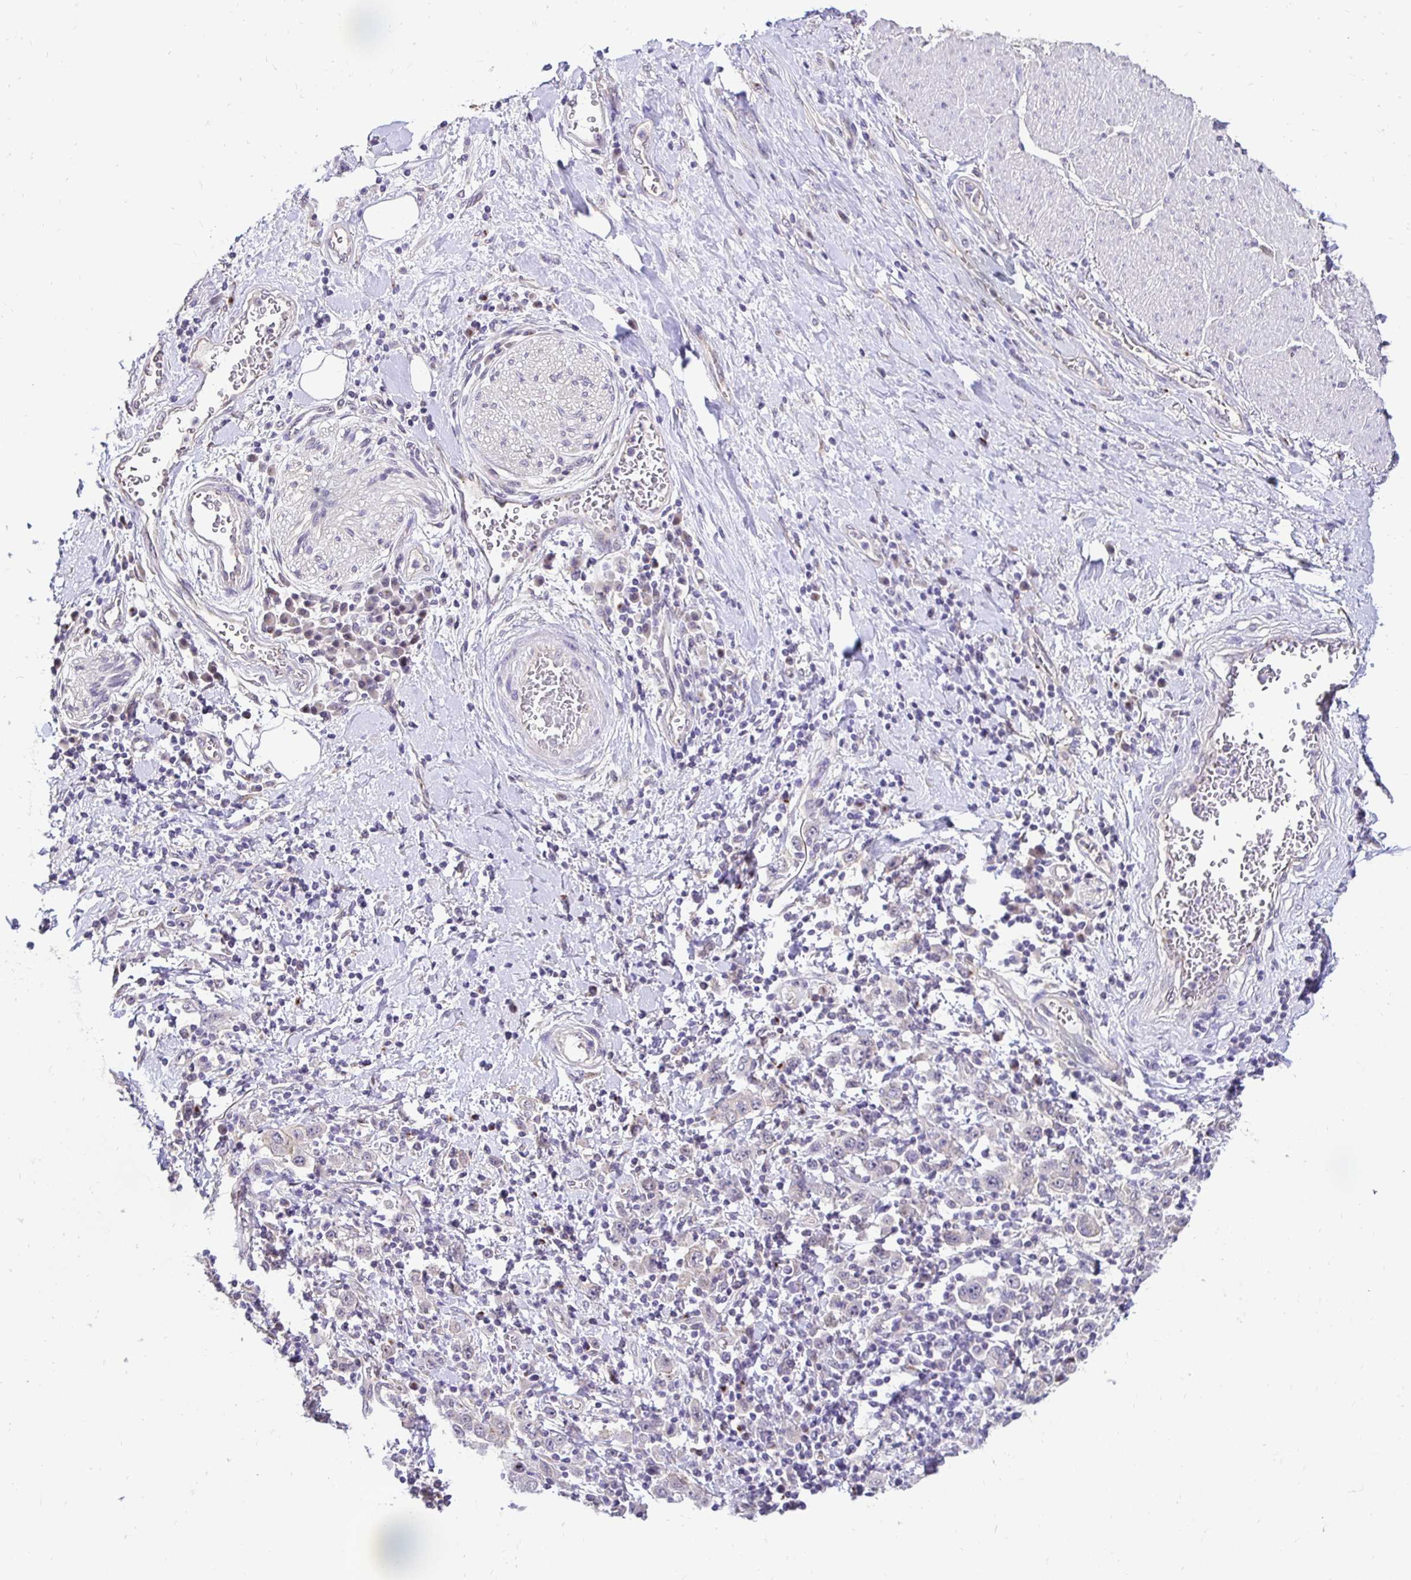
{"staining": {"intensity": "negative", "quantity": "none", "location": "none"}, "tissue": "stomach cancer", "cell_type": "Tumor cells", "image_type": "cancer", "snomed": [{"axis": "morphology", "description": "Normal tissue, NOS"}, {"axis": "morphology", "description": "Adenocarcinoma, NOS"}, {"axis": "topography", "description": "Stomach, upper"}, {"axis": "topography", "description": "Stomach"}], "caption": "High power microscopy histopathology image of an immunohistochemistry (IHC) histopathology image of stomach adenocarcinoma, revealing no significant expression in tumor cells.", "gene": "SLC9A1", "patient": {"sex": "male", "age": 59}}